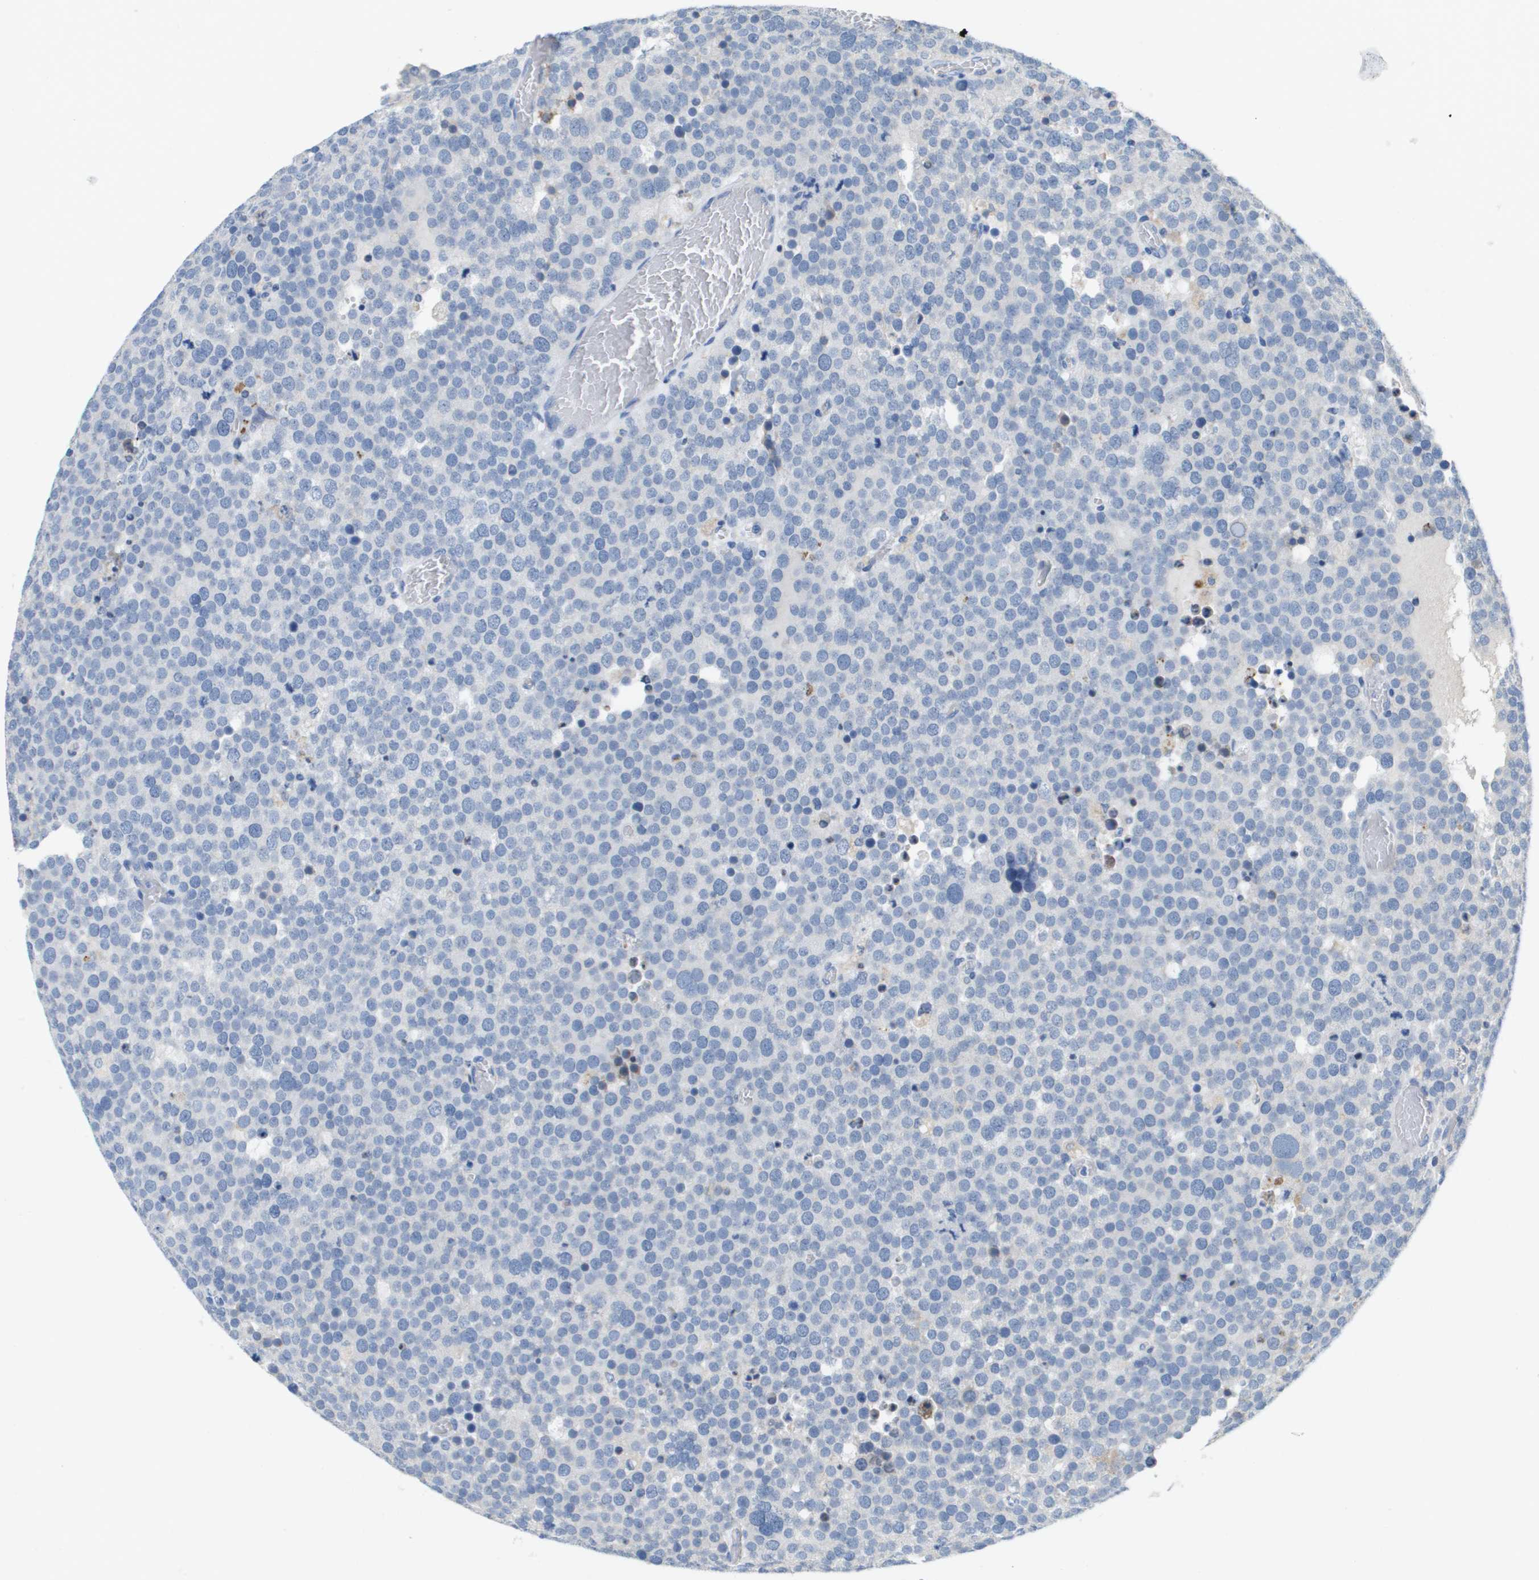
{"staining": {"intensity": "negative", "quantity": "none", "location": "none"}, "tissue": "testis cancer", "cell_type": "Tumor cells", "image_type": "cancer", "snomed": [{"axis": "morphology", "description": "Normal tissue, NOS"}, {"axis": "morphology", "description": "Seminoma, NOS"}, {"axis": "topography", "description": "Testis"}], "caption": "A histopathology image of testis cancer (seminoma) stained for a protein demonstrates no brown staining in tumor cells. Brightfield microscopy of immunohistochemistry stained with DAB (3,3'-diaminobenzidine) (brown) and hematoxylin (blue), captured at high magnification.", "gene": "CD3G", "patient": {"sex": "male", "age": 71}}